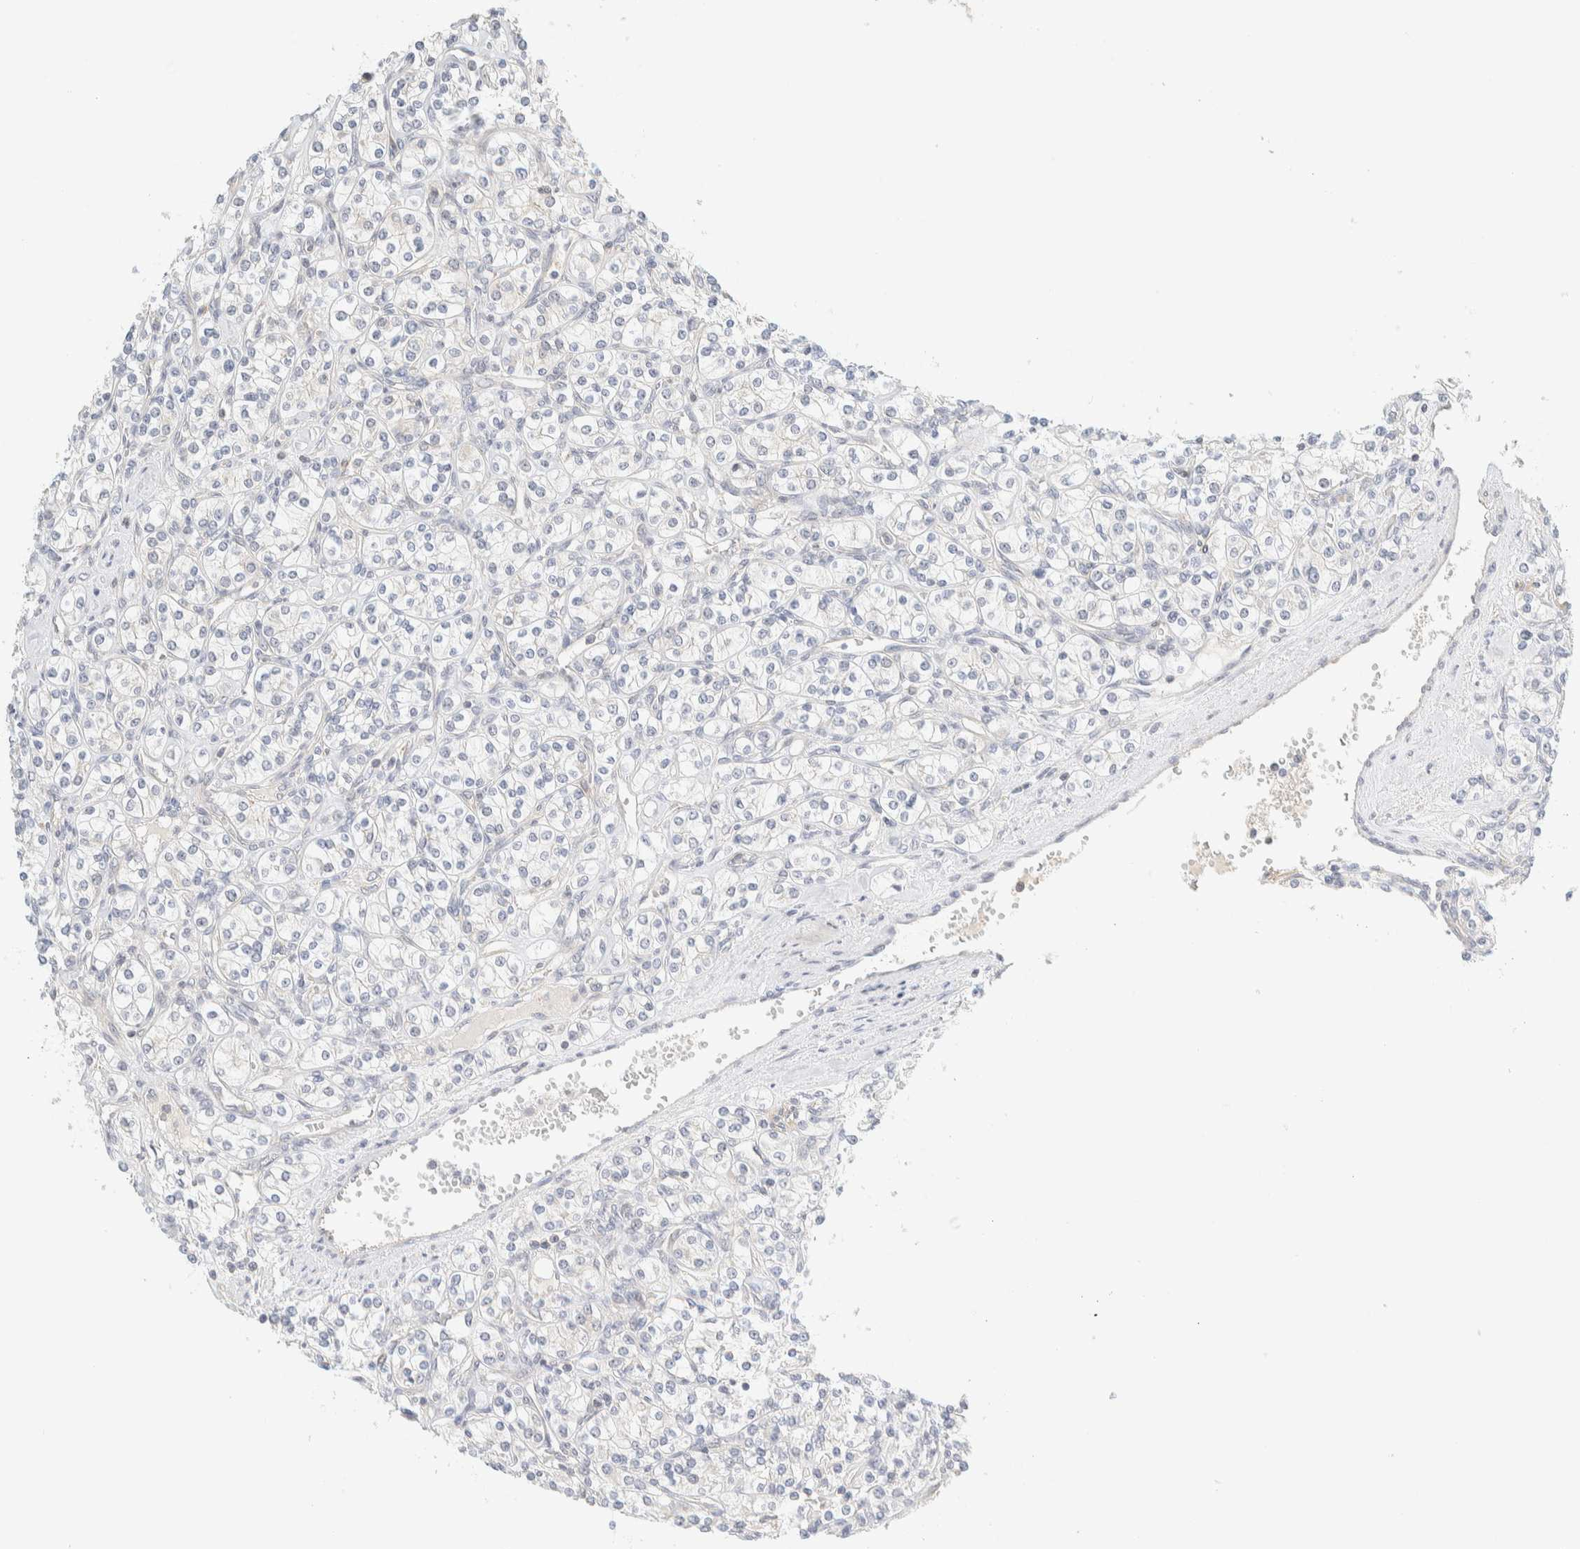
{"staining": {"intensity": "negative", "quantity": "none", "location": "none"}, "tissue": "renal cancer", "cell_type": "Tumor cells", "image_type": "cancer", "snomed": [{"axis": "morphology", "description": "Adenocarcinoma, NOS"}, {"axis": "topography", "description": "Kidney"}], "caption": "Immunohistochemistry (IHC) histopathology image of neoplastic tissue: adenocarcinoma (renal) stained with DAB exhibits no significant protein expression in tumor cells.", "gene": "PCYT2", "patient": {"sex": "male", "age": 77}}